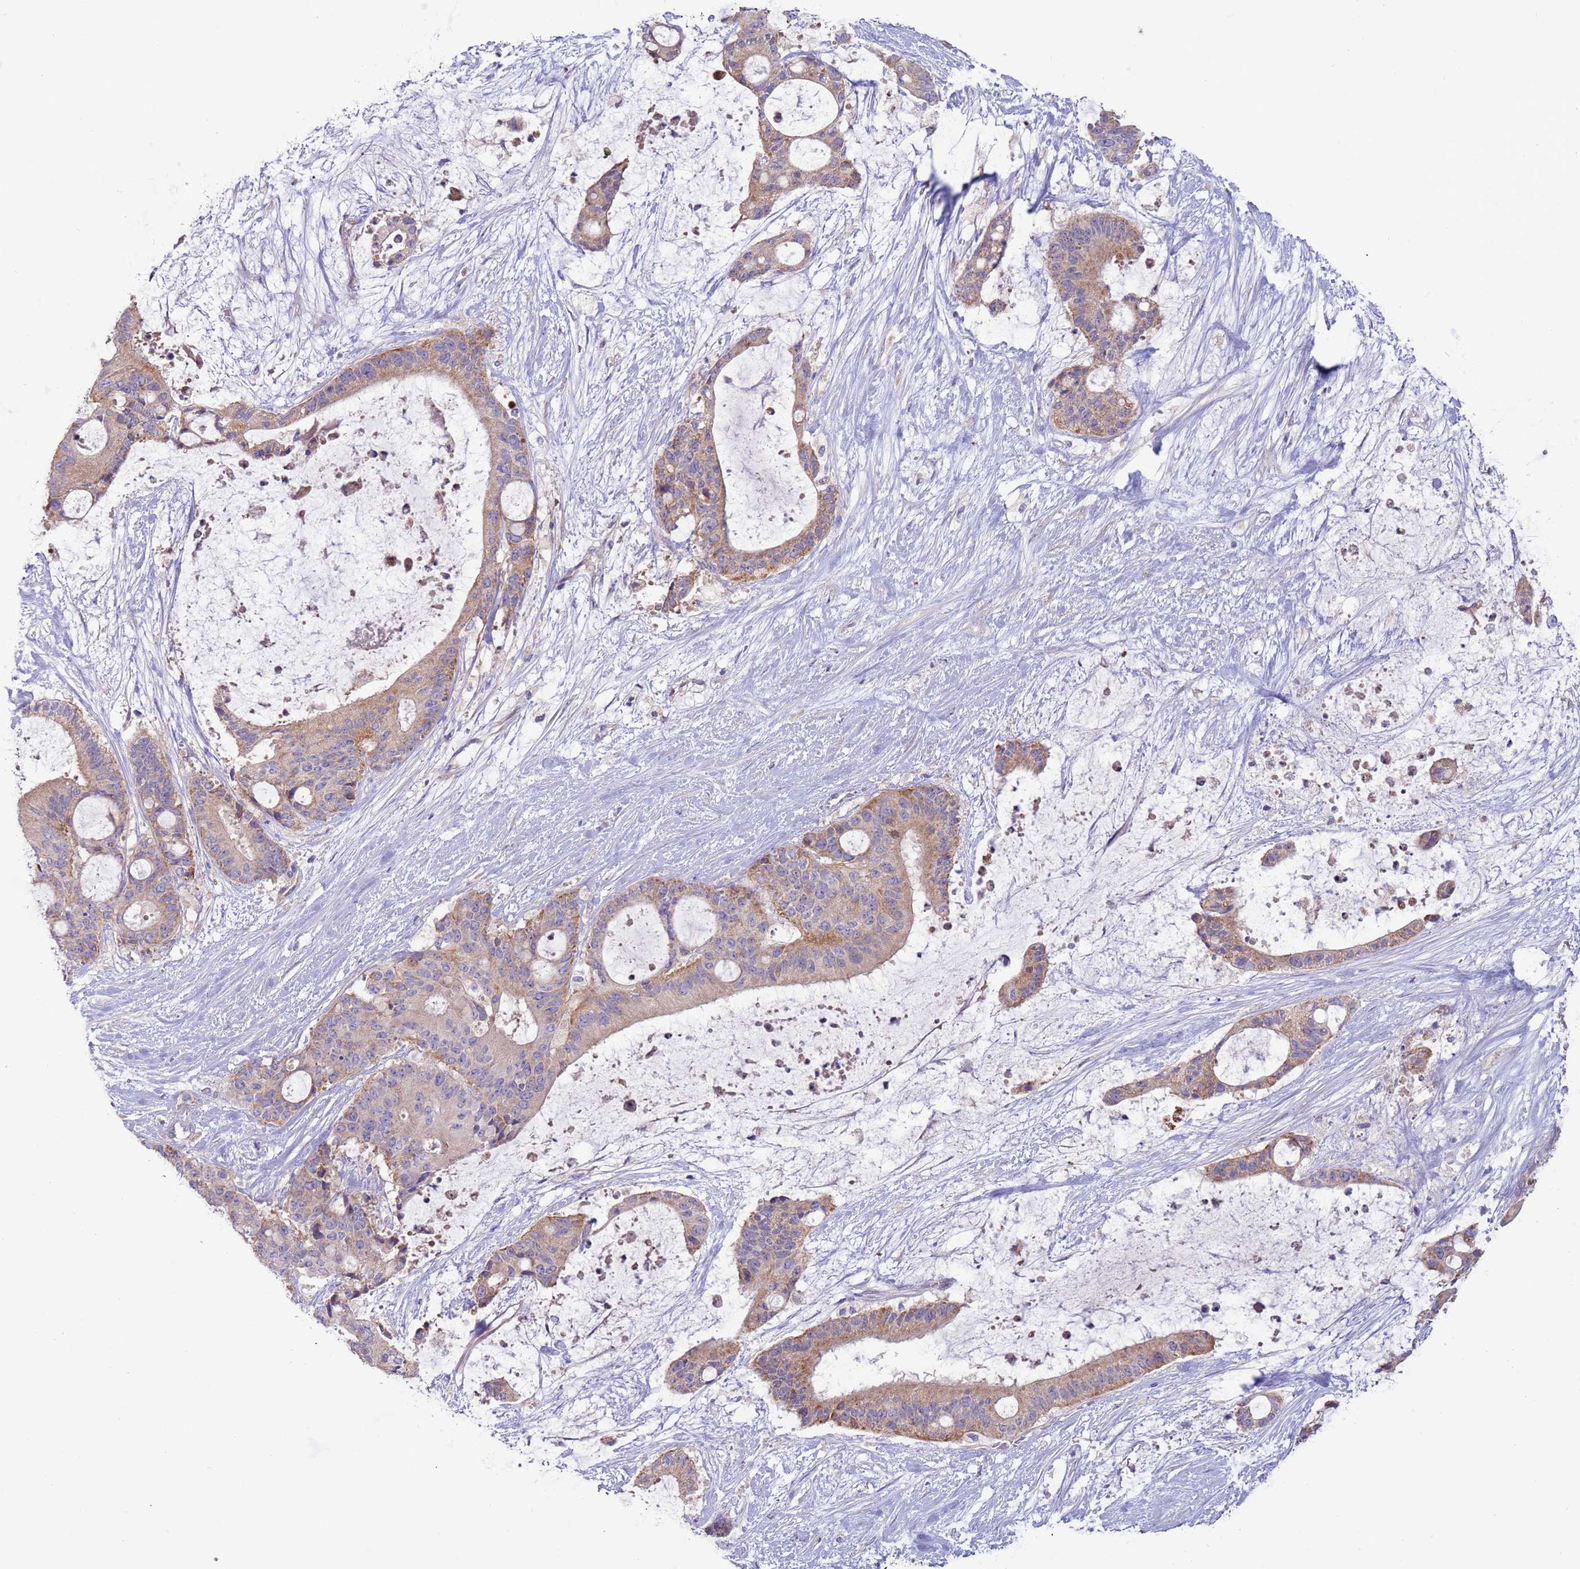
{"staining": {"intensity": "weak", "quantity": "25%-75%", "location": "cytoplasmic/membranous"}, "tissue": "liver cancer", "cell_type": "Tumor cells", "image_type": "cancer", "snomed": [{"axis": "morphology", "description": "Normal tissue, NOS"}, {"axis": "morphology", "description": "Cholangiocarcinoma"}, {"axis": "topography", "description": "Liver"}, {"axis": "topography", "description": "Peripheral nerve tissue"}], "caption": "Liver cholangiocarcinoma was stained to show a protein in brown. There is low levels of weak cytoplasmic/membranous positivity in about 25%-75% of tumor cells. The staining was performed using DAB (3,3'-diaminobenzidine) to visualize the protein expression in brown, while the nuclei were stained in blue with hematoxylin (Magnification: 20x).", "gene": "UQCRQ", "patient": {"sex": "female", "age": 73}}